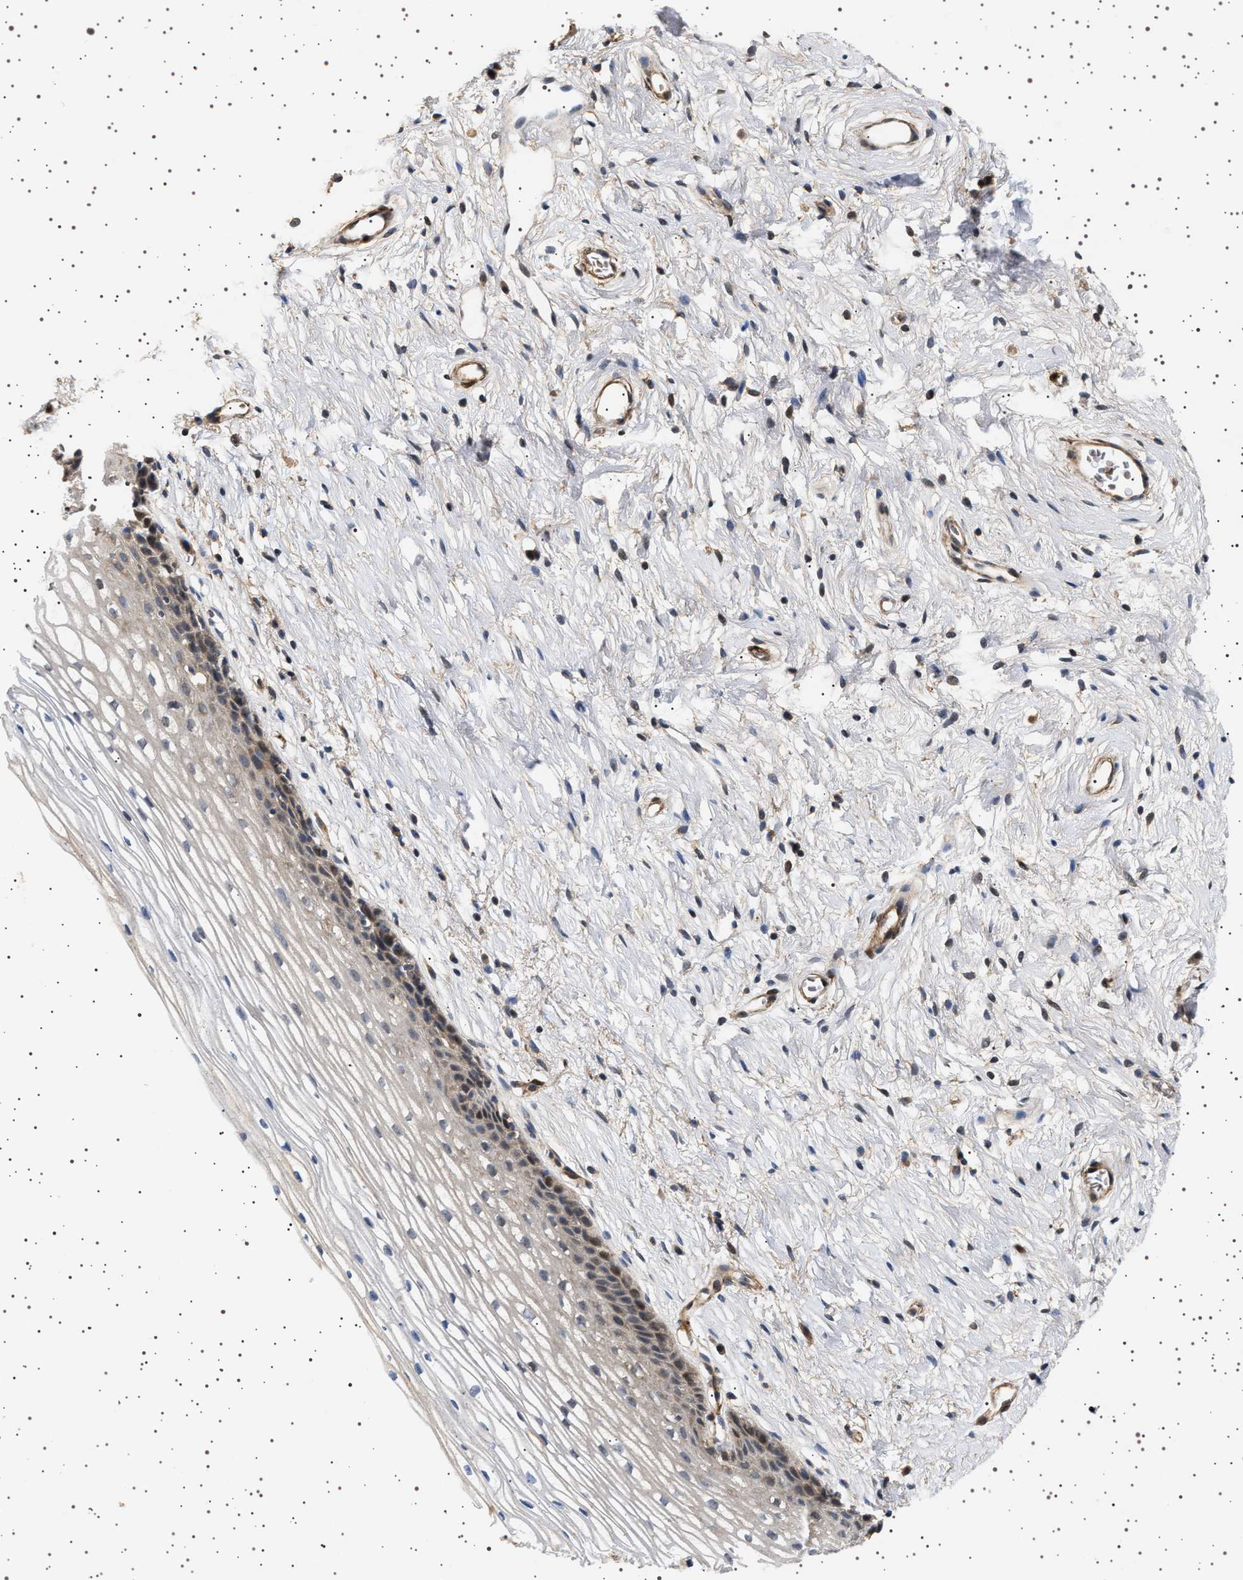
{"staining": {"intensity": "weak", "quantity": "<25%", "location": "cytoplasmic/membranous"}, "tissue": "cervix", "cell_type": "Squamous epithelial cells", "image_type": "normal", "snomed": [{"axis": "morphology", "description": "Normal tissue, NOS"}, {"axis": "topography", "description": "Cervix"}], "caption": "Squamous epithelial cells are negative for protein expression in unremarkable human cervix. (Stains: DAB immunohistochemistry with hematoxylin counter stain, Microscopy: brightfield microscopy at high magnification).", "gene": "GUCY1B1", "patient": {"sex": "female", "age": 77}}